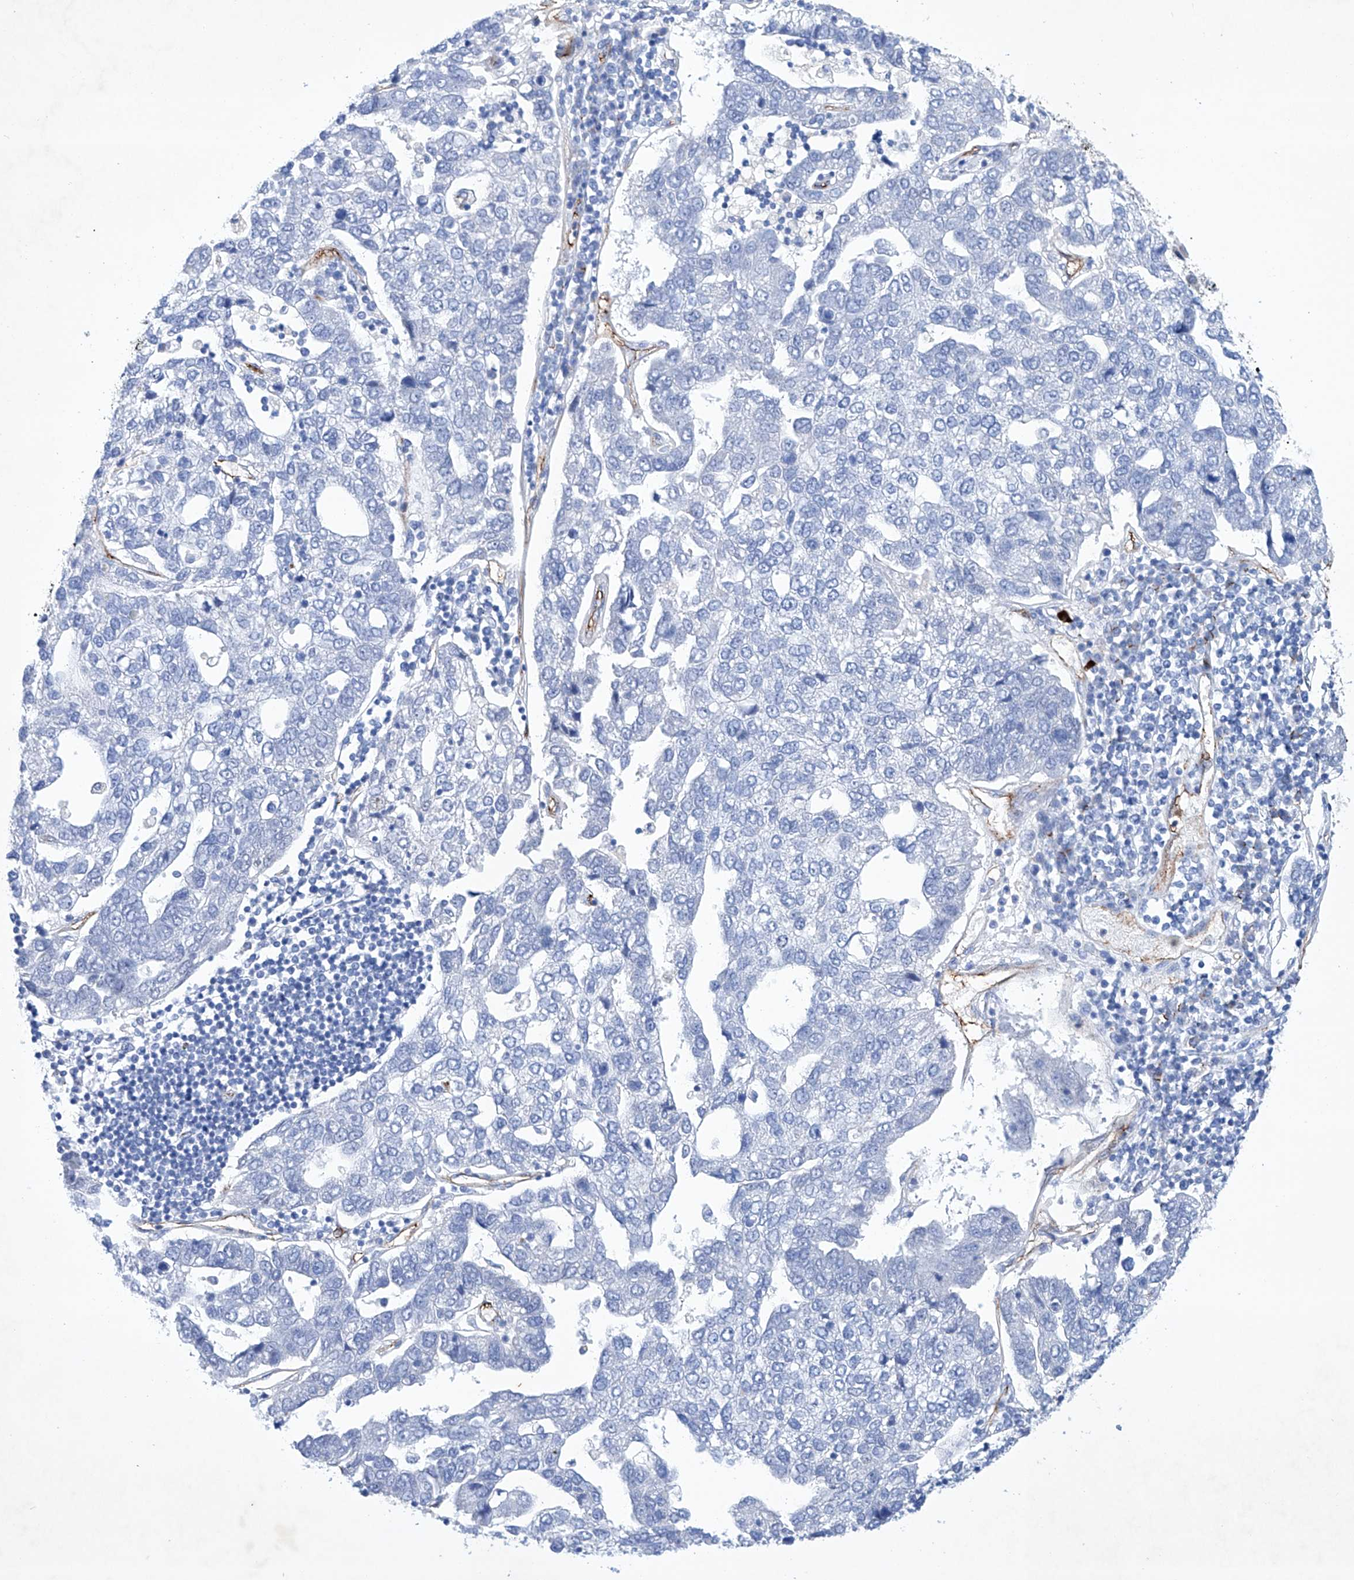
{"staining": {"intensity": "negative", "quantity": "none", "location": "none"}, "tissue": "pancreatic cancer", "cell_type": "Tumor cells", "image_type": "cancer", "snomed": [{"axis": "morphology", "description": "Adenocarcinoma, NOS"}, {"axis": "topography", "description": "Pancreas"}], "caption": "High power microscopy micrograph of an IHC photomicrograph of adenocarcinoma (pancreatic), revealing no significant staining in tumor cells. The staining was performed using DAB to visualize the protein expression in brown, while the nuclei were stained in blue with hematoxylin (Magnification: 20x).", "gene": "ETV7", "patient": {"sex": "female", "age": 61}}